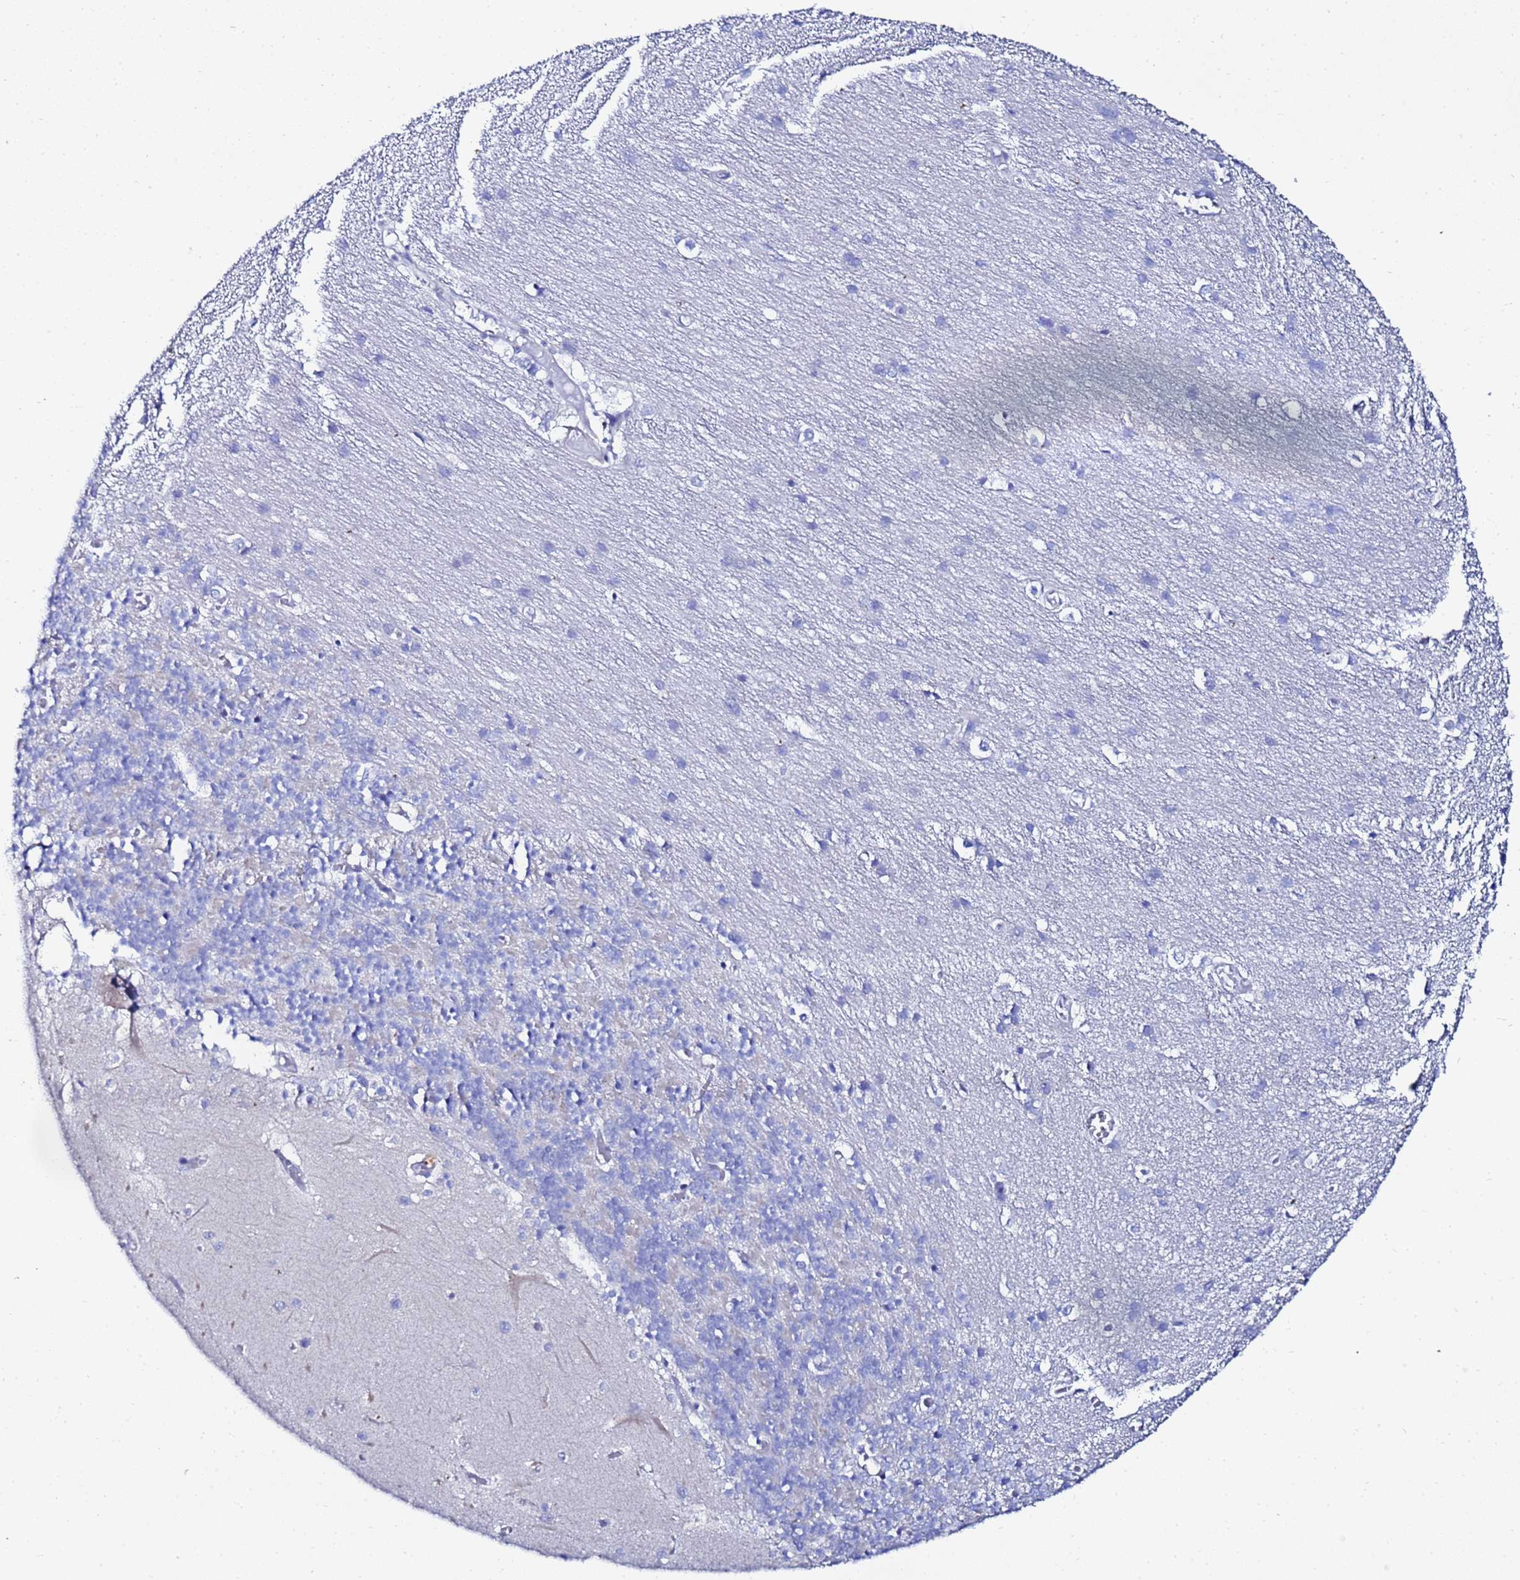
{"staining": {"intensity": "negative", "quantity": "none", "location": "none"}, "tissue": "cerebellum", "cell_type": "Cells in granular layer", "image_type": "normal", "snomed": [{"axis": "morphology", "description": "Normal tissue, NOS"}, {"axis": "topography", "description": "Cerebellum"}], "caption": "A high-resolution image shows immunohistochemistry staining of benign cerebellum, which exhibits no significant expression in cells in granular layer.", "gene": "RAB39A", "patient": {"sex": "male", "age": 37}}